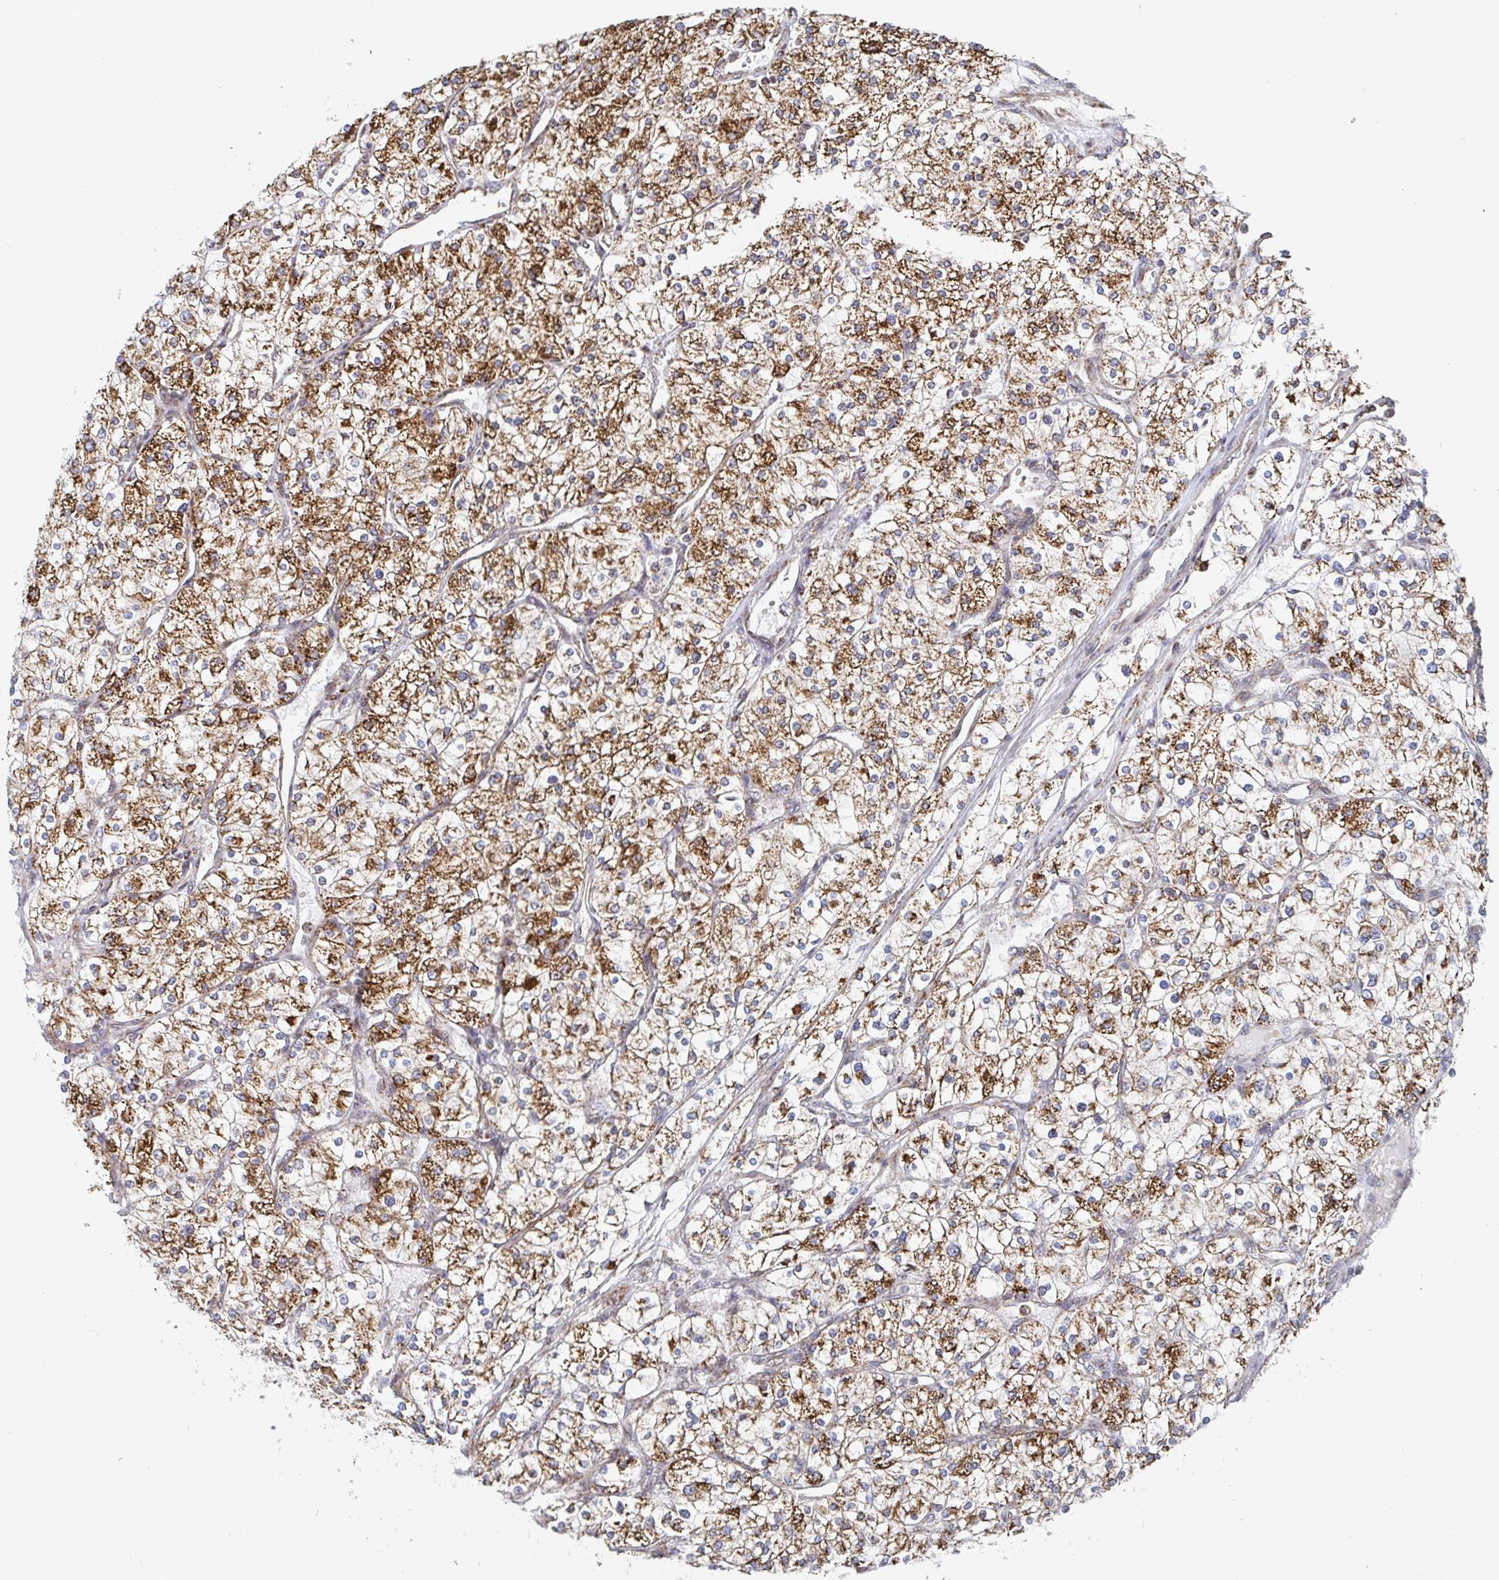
{"staining": {"intensity": "strong", "quantity": ">75%", "location": "cytoplasmic/membranous"}, "tissue": "renal cancer", "cell_type": "Tumor cells", "image_type": "cancer", "snomed": [{"axis": "morphology", "description": "Adenocarcinoma, NOS"}, {"axis": "topography", "description": "Kidney"}], "caption": "A histopathology image showing strong cytoplasmic/membranous expression in about >75% of tumor cells in renal cancer, as visualized by brown immunohistochemical staining.", "gene": "STARD8", "patient": {"sex": "male", "age": 80}}